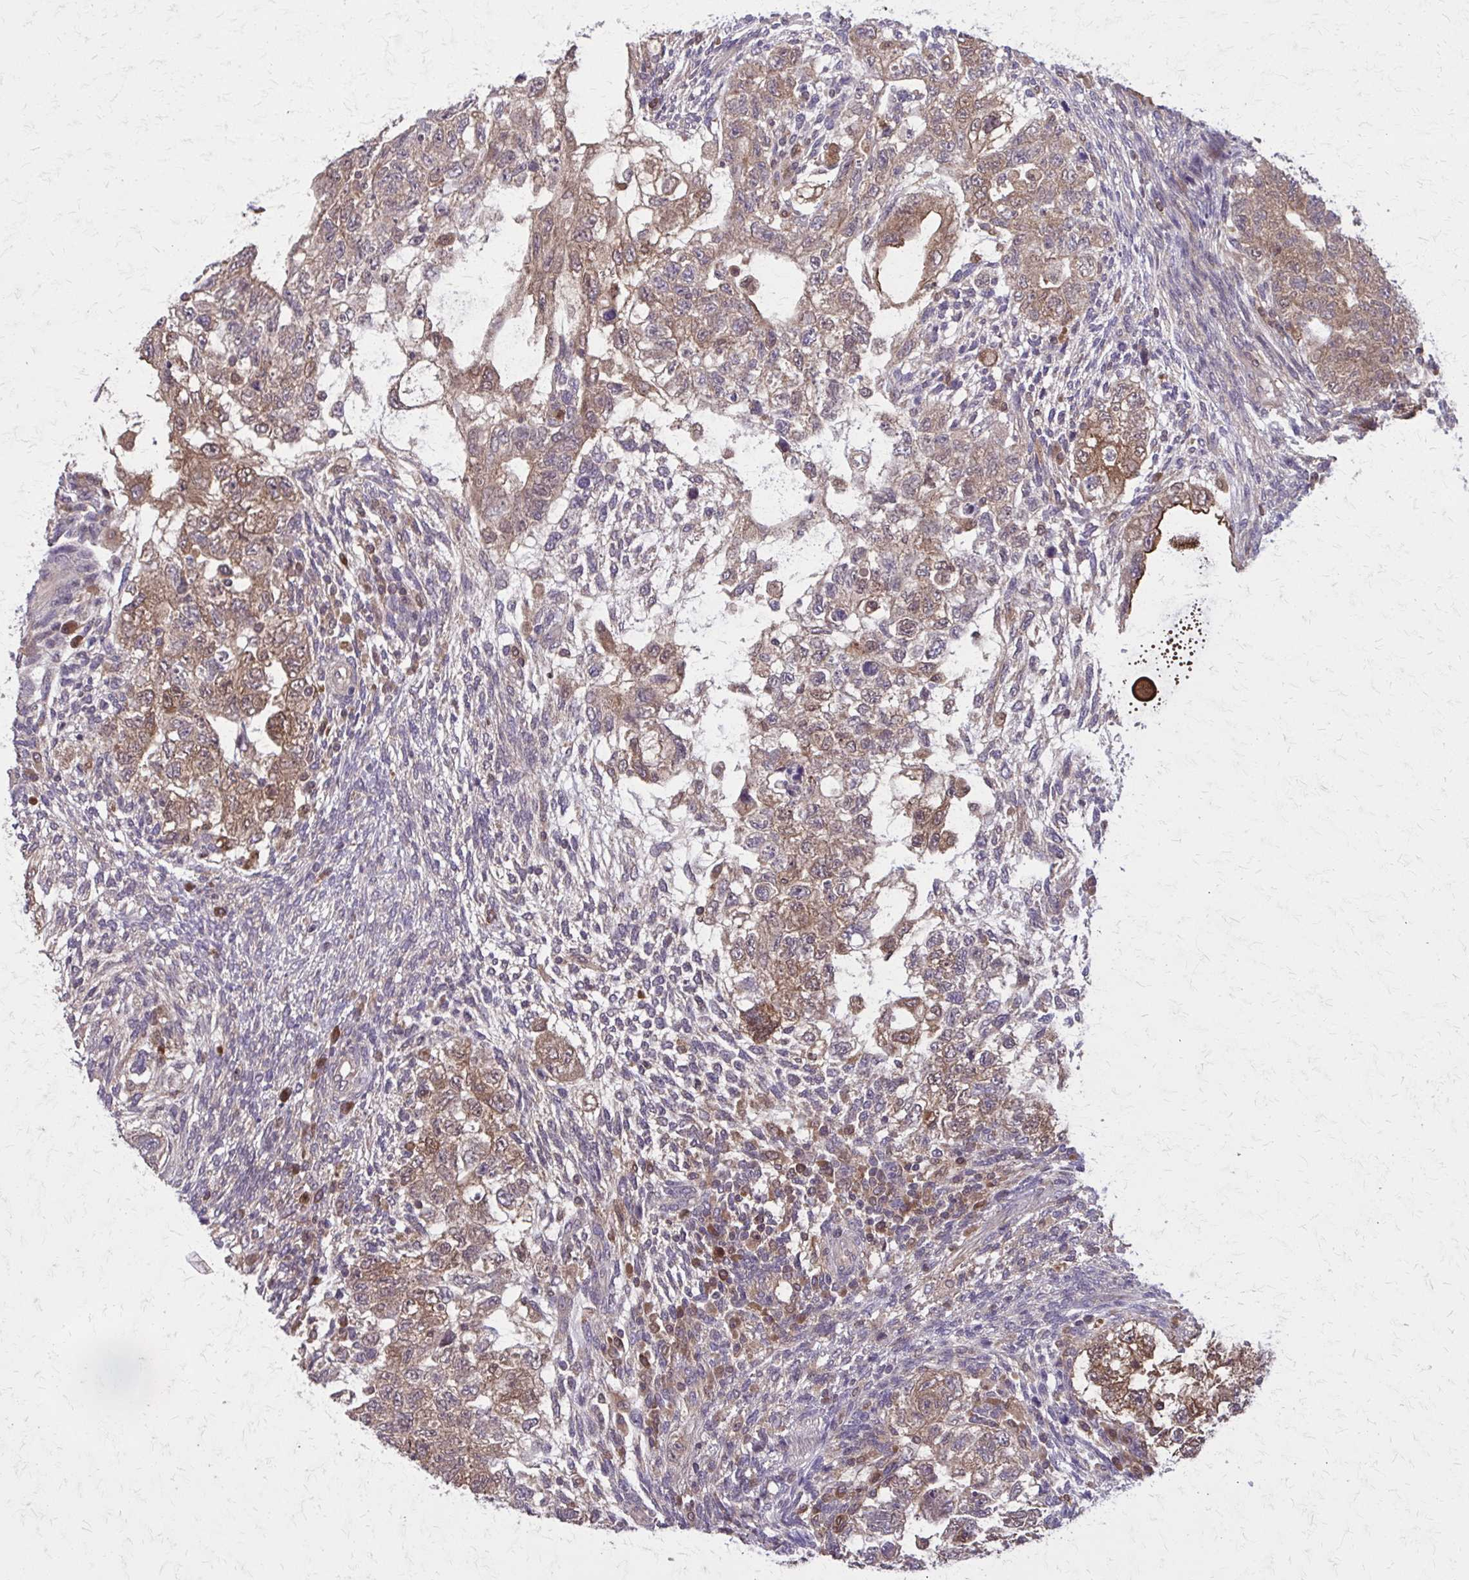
{"staining": {"intensity": "moderate", "quantity": ">75%", "location": "cytoplasmic/membranous"}, "tissue": "testis cancer", "cell_type": "Tumor cells", "image_type": "cancer", "snomed": [{"axis": "morphology", "description": "Normal tissue, NOS"}, {"axis": "morphology", "description": "Carcinoma, Embryonal, NOS"}, {"axis": "topography", "description": "Testis"}], "caption": "Protein staining of testis embryonal carcinoma tissue displays moderate cytoplasmic/membranous staining in approximately >75% of tumor cells.", "gene": "NRBF2", "patient": {"sex": "male", "age": 36}}